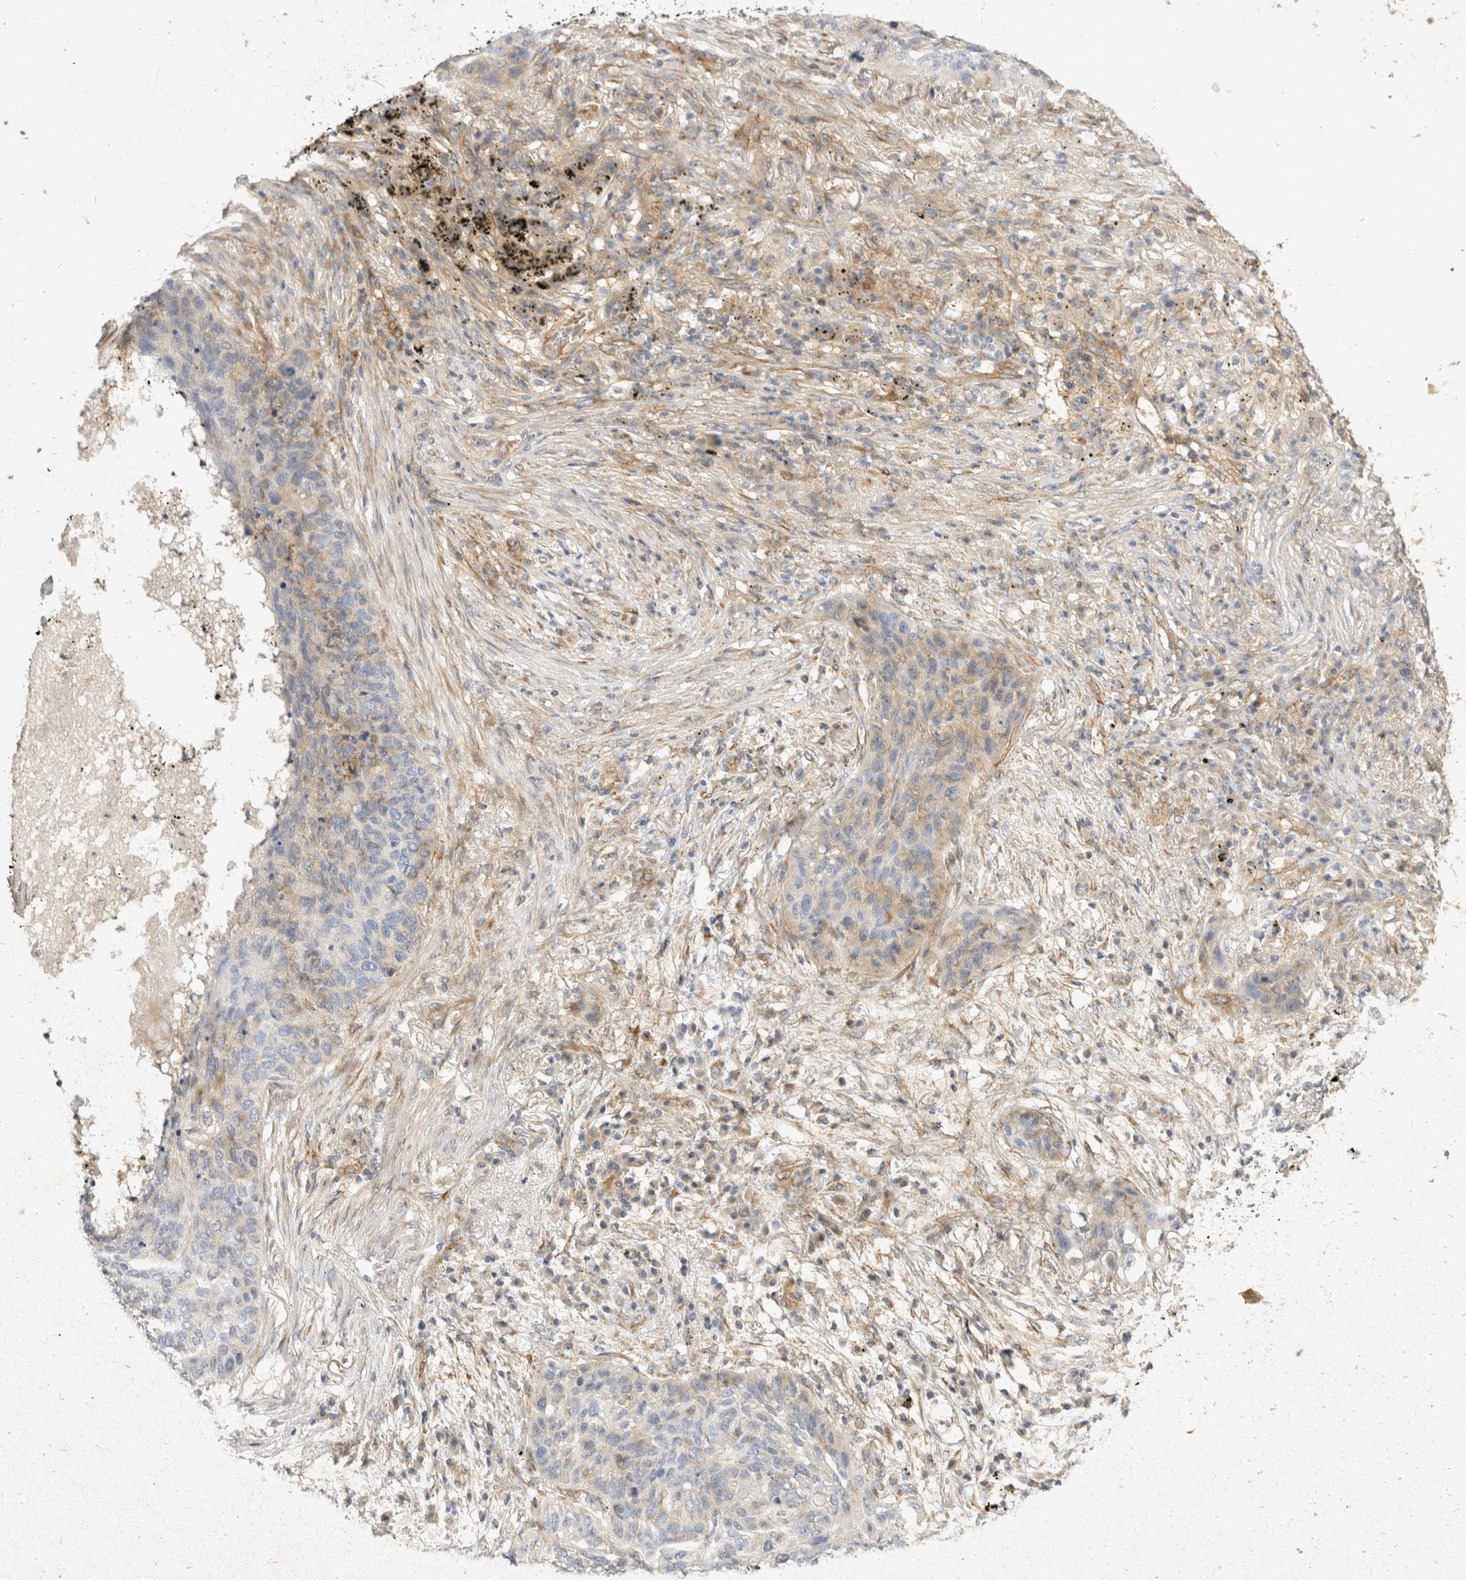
{"staining": {"intensity": "weak", "quantity": "<25%", "location": "cytoplasmic/membranous"}, "tissue": "lung cancer", "cell_type": "Tumor cells", "image_type": "cancer", "snomed": [{"axis": "morphology", "description": "Squamous cell carcinoma, NOS"}, {"axis": "topography", "description": "Lung"}], "caption": "This is an immunohistochemistry photomicrograph of human lung cancer. There is no staining in tumor cells.", "gene": "EIF4G3", "patient": {"sex": "female", "age": 63}}